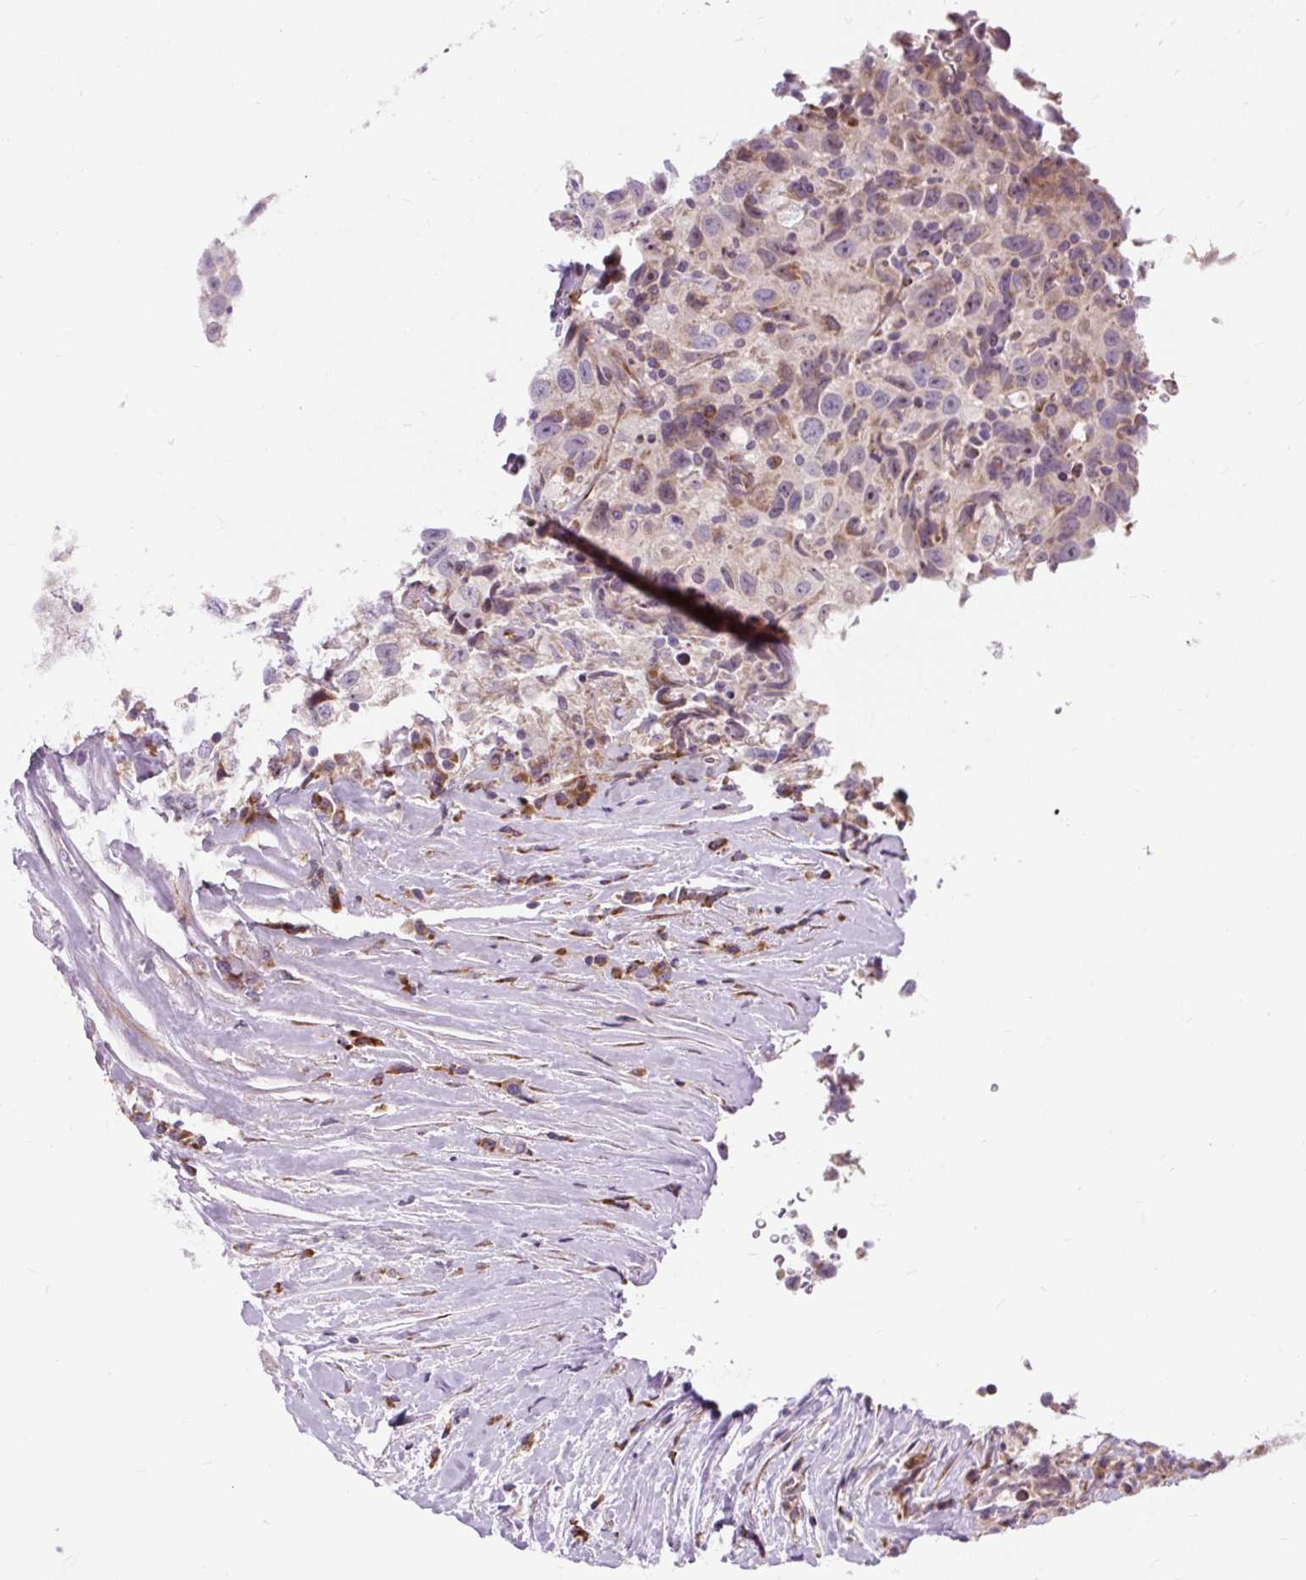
{"staining": {"intensity": "weak", "quantity": "<25%", "location": "cytoplasmic/membranous"}, "tissue": "testis cancer", "cell_type": "Tumor cells", "image_type": "cancer", "snomed": [{"axis": "morphology", "description": "Seminoma, NOS"}, {"axis": "topography", "description": "Testis"}], "caption": "DAB (3,3'-diaminobenzidine) immunohistochemical staining of human testis seminoma demonstrates no significant positivity in tumor cells.", "gene": "CISD3", "patient": {"sex": "male", "age": 41}}